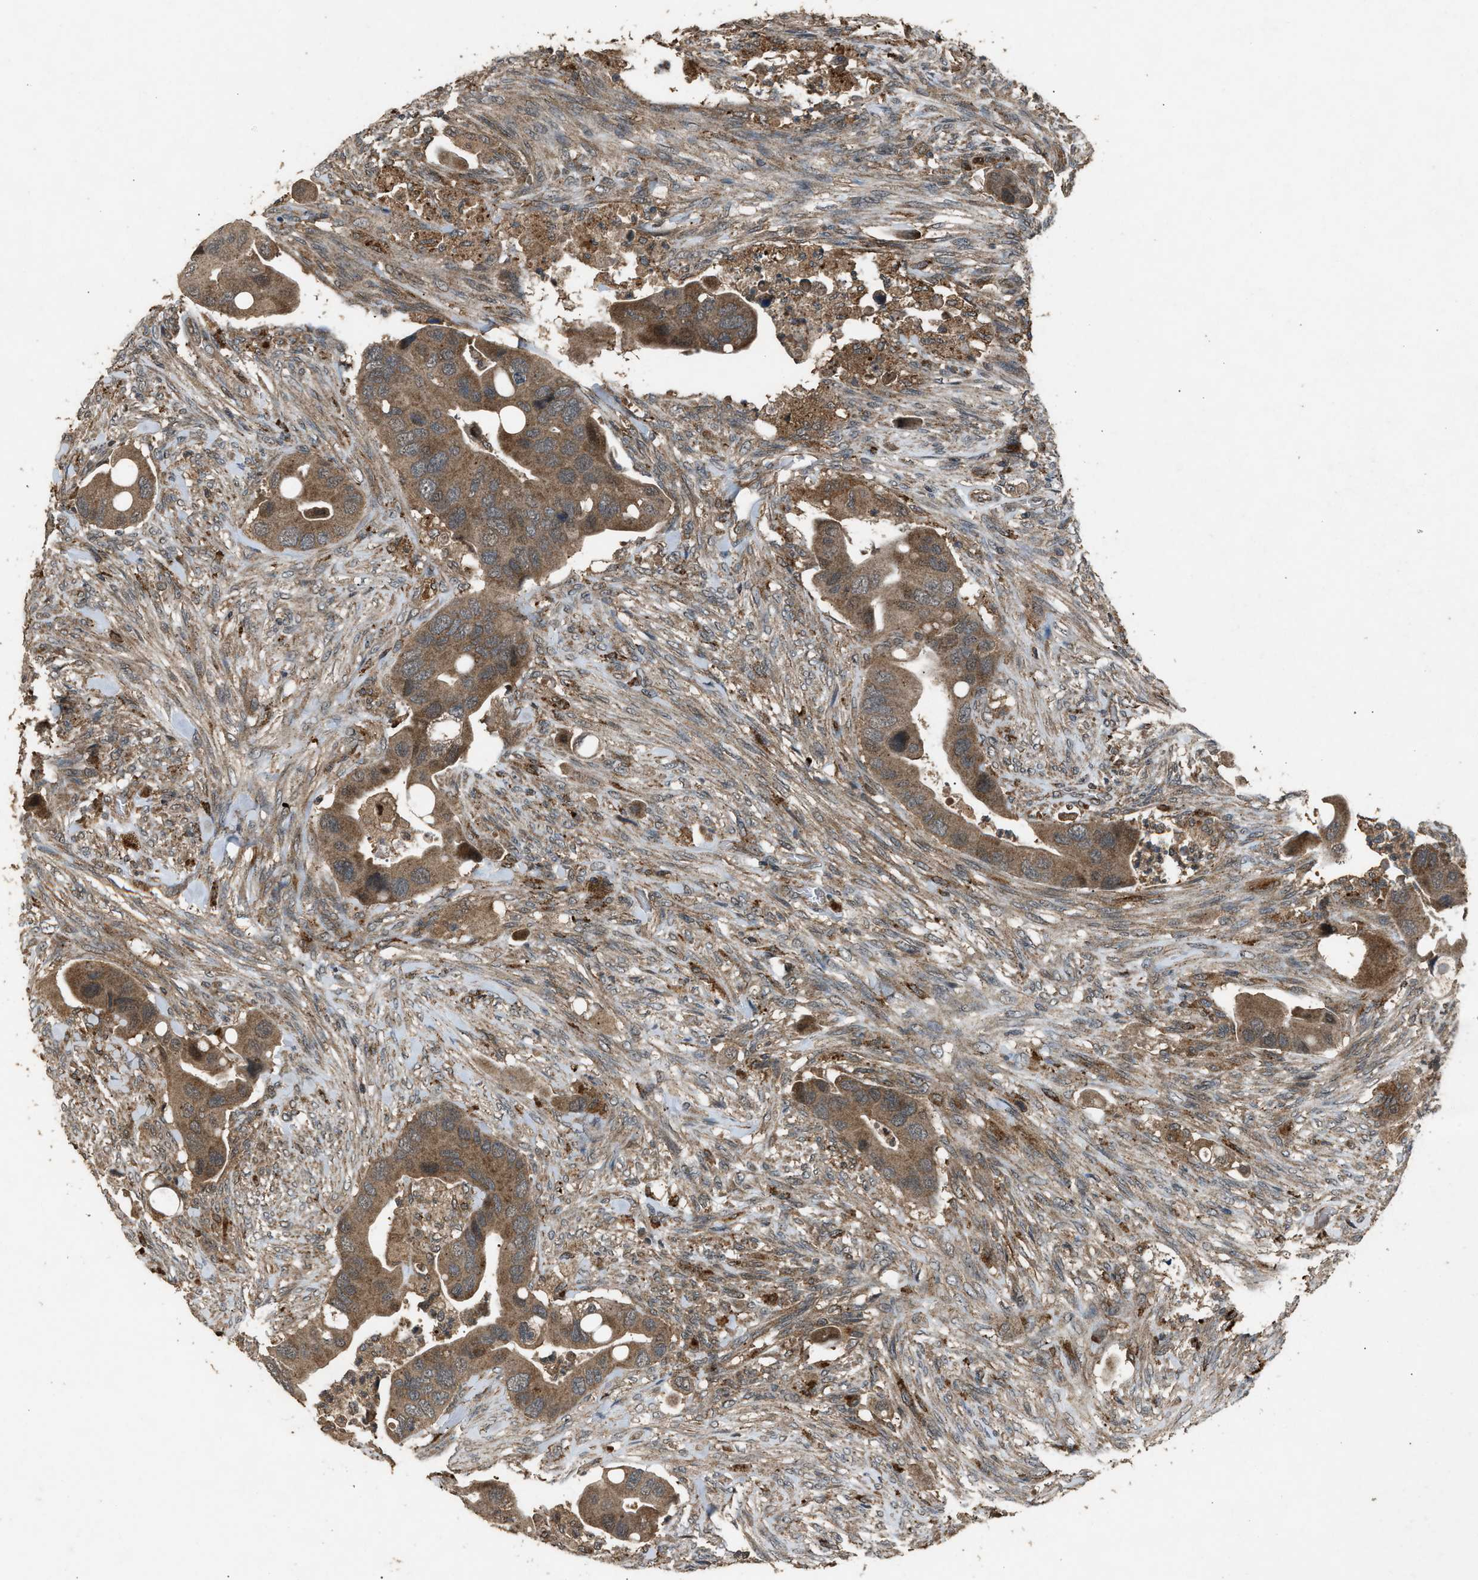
{"staining": {"intensity": "moderate", "quantity": ">75%", "location": "cytoplasmic/membranous"}, "tissue": "colorectal cancer", "cell_type": "Tumor cells", "image_type": "cancer", "snomed": [{"axis": "morphology", "description": "Adenocarcinoma, NOS"}, {"axis": "topography", "description": "Rectum"}], "caption": "A brown stain labels moderate cytoplasmic/membranous staining of a protein in colorectal adenocarcinoma tumor cells.", "gene": "PSMD1", "patient": {"sex": "female", "age": 57}}